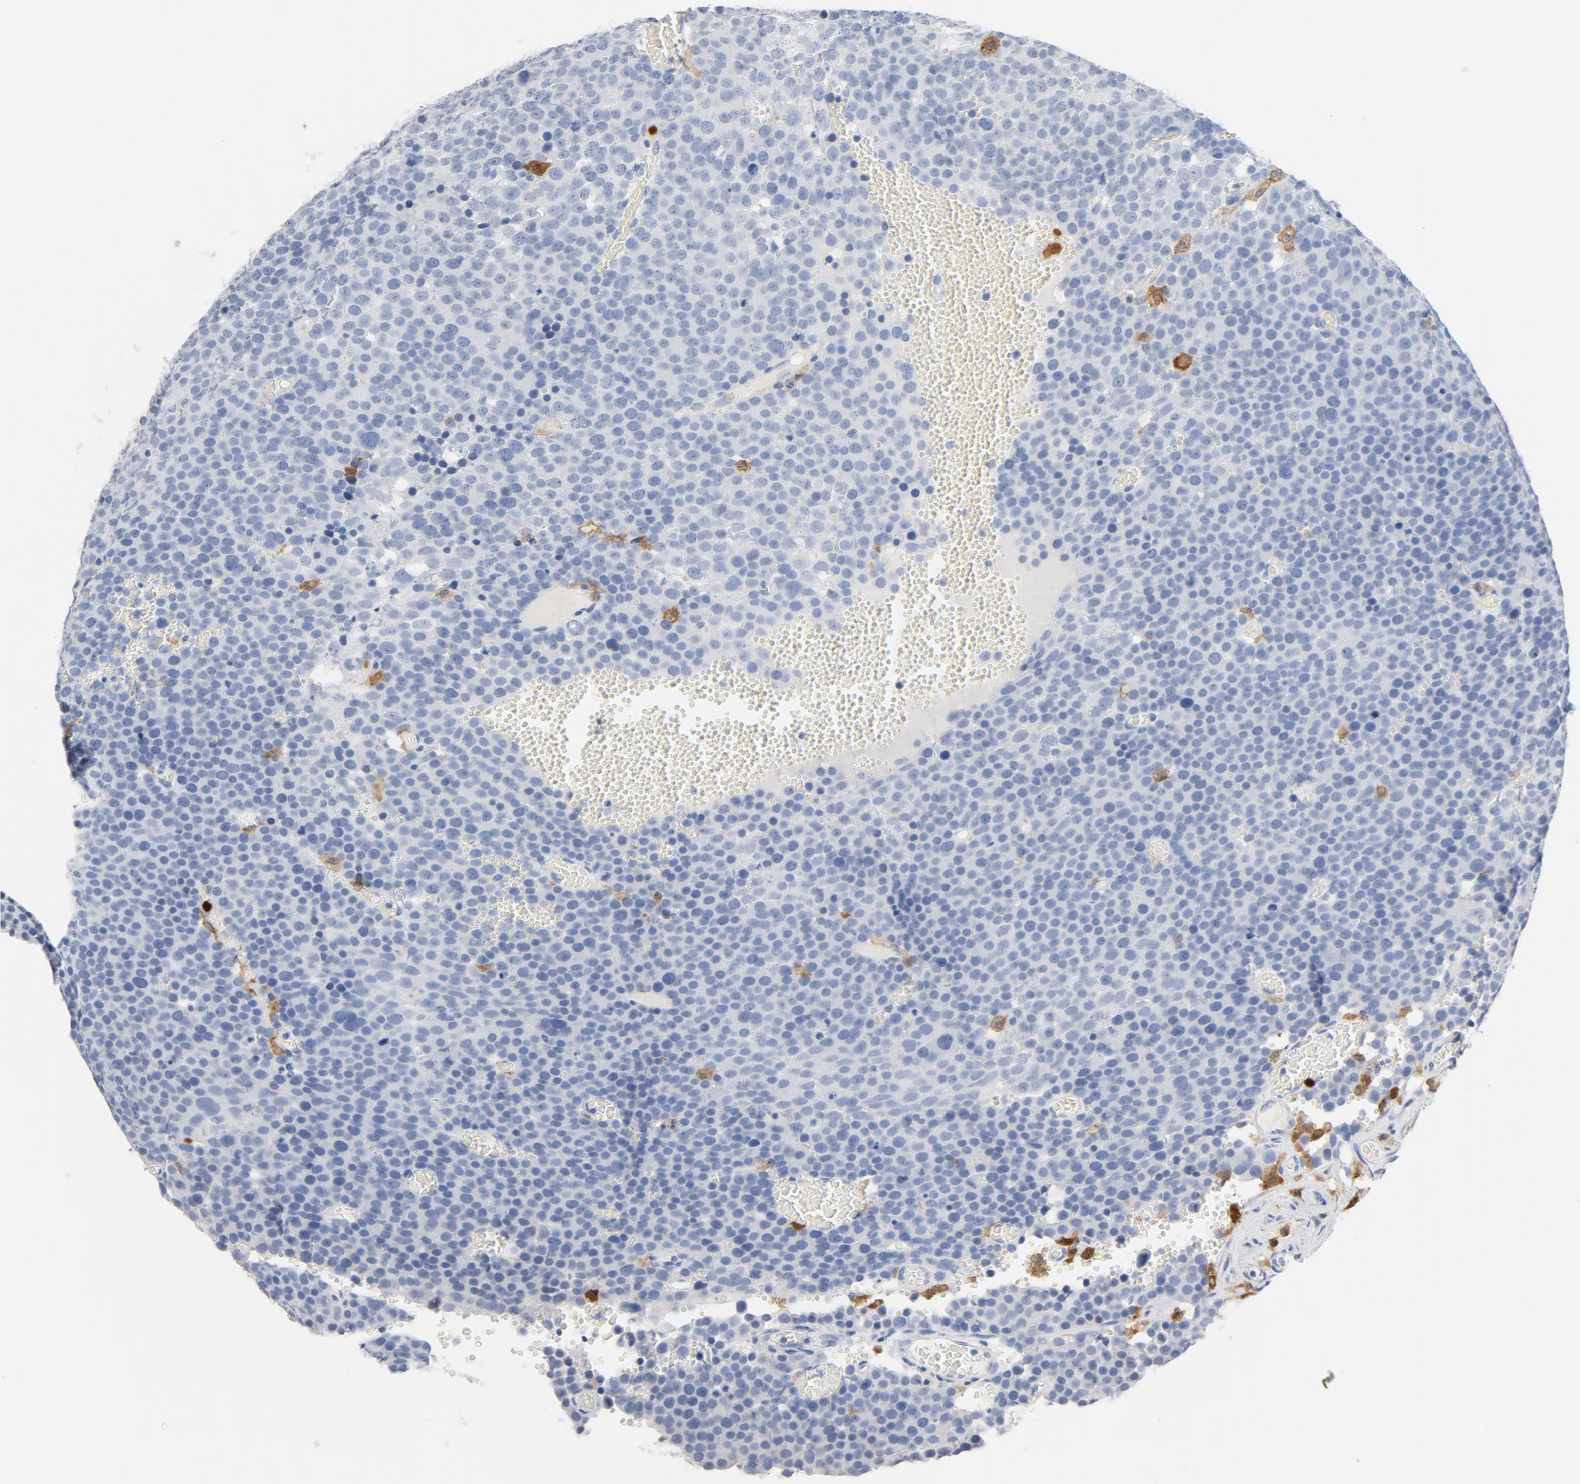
{"staining": {"intensity": "negative", "quantity": "none", "location": "none"}, "tissue": "testis cancer", "cell_type": "Tumor cells", "image_type": "cancer", "snomed": [{"axis": "morphology", "description": "Seminoma, NOS"}, {"axis": "topography", "description": "Testis"}], "caption": "Human seminoma (testis) stained for a protein using immunohistochemistry (IHC) displays no expression in tumor cells.", "gene": "NCF1", "patient": {"sex": "male", "age": 71}}